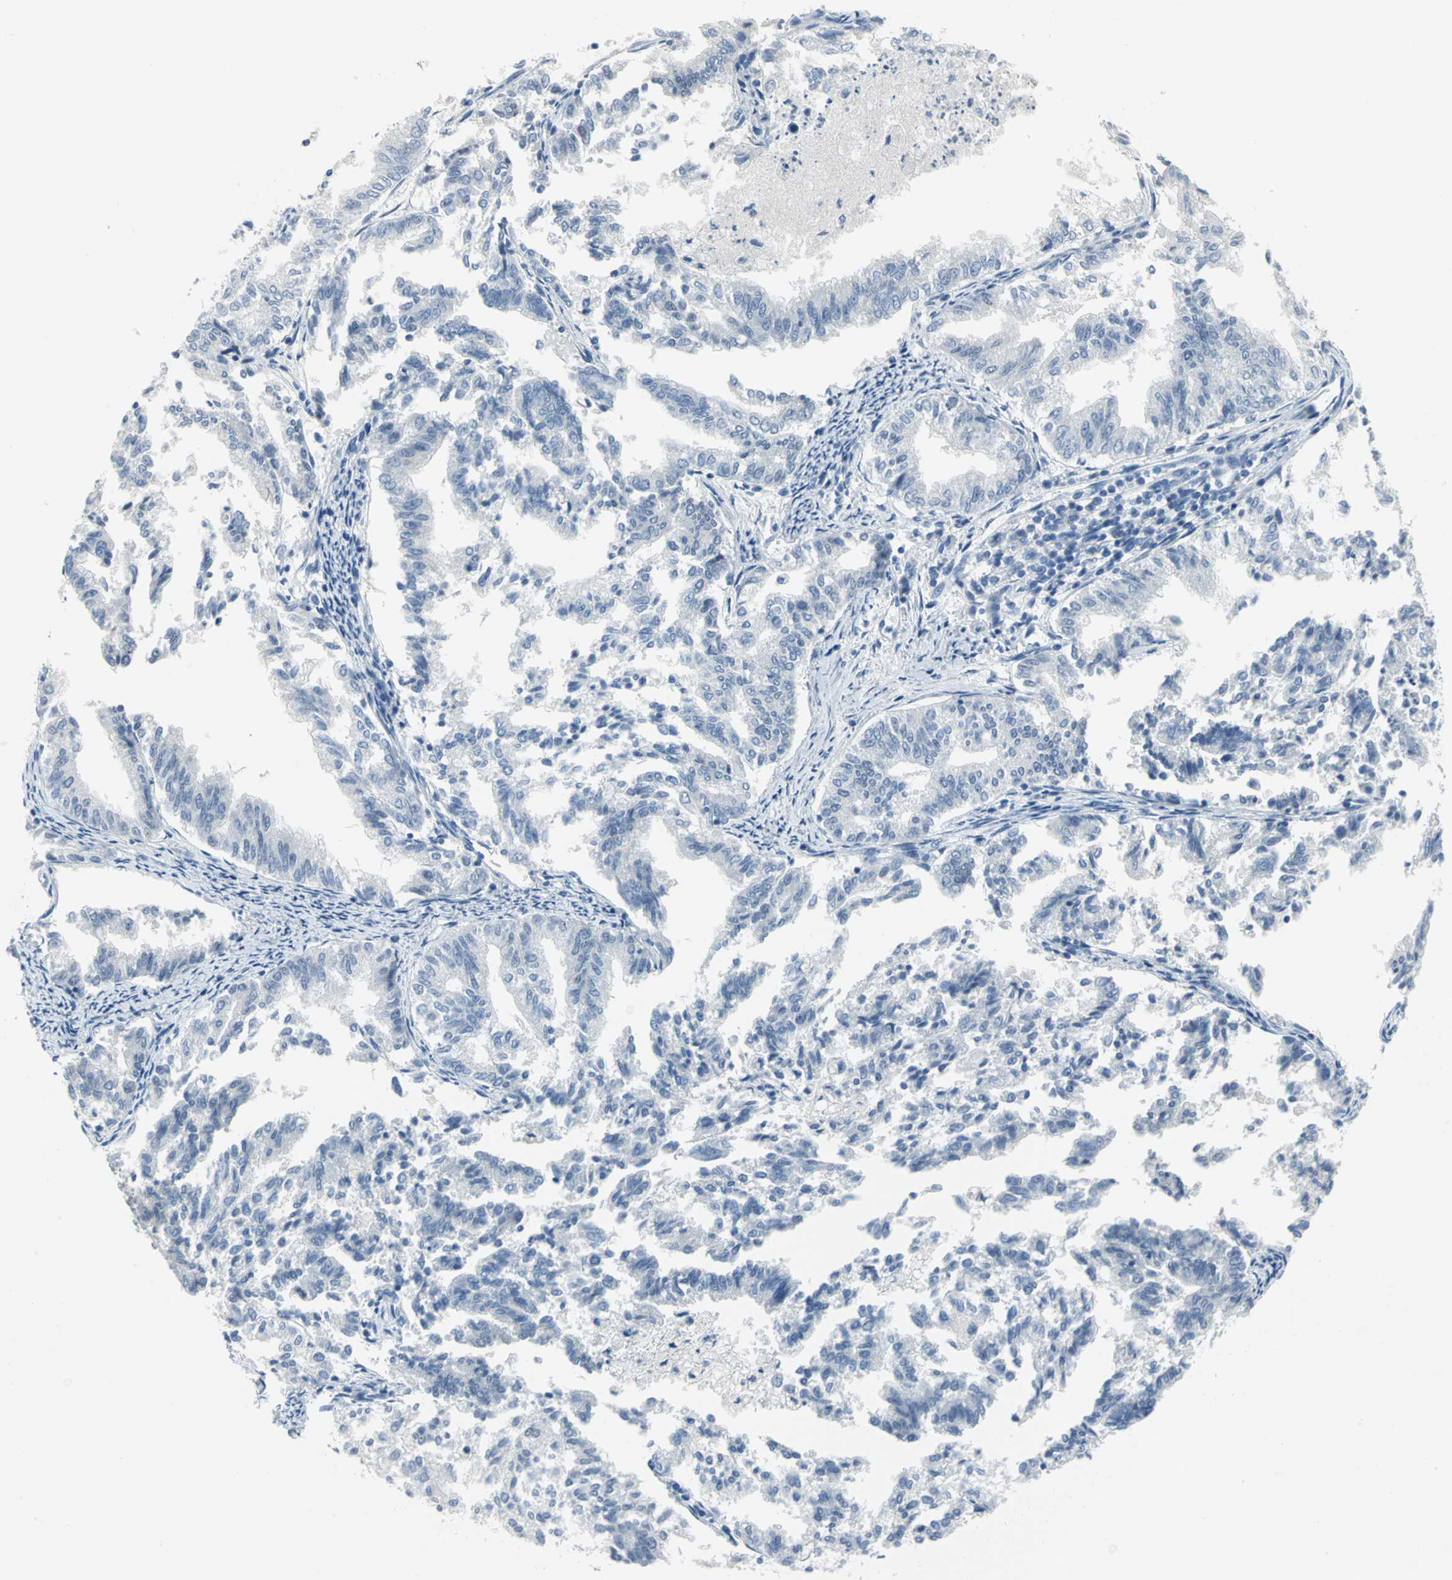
{"staining": {"intensity": "negative", "quantity": "none", "location": "none"}, "tissue": "endometrial cancer", "cell_type": "Tumor cells", "image_type": "cancer", "snomed": [{"axis": "morphology", "description": "Adenocarcinoma, NOS"}, {"axis": "topography", "description": "Endometrium"}], "caption": "Immunohistochemical staining of endometrial adenocarcinoma displays no significant staining in tumor cells.", "gene": "MCM3", "patient": {"sex": "female", "age": 79}}